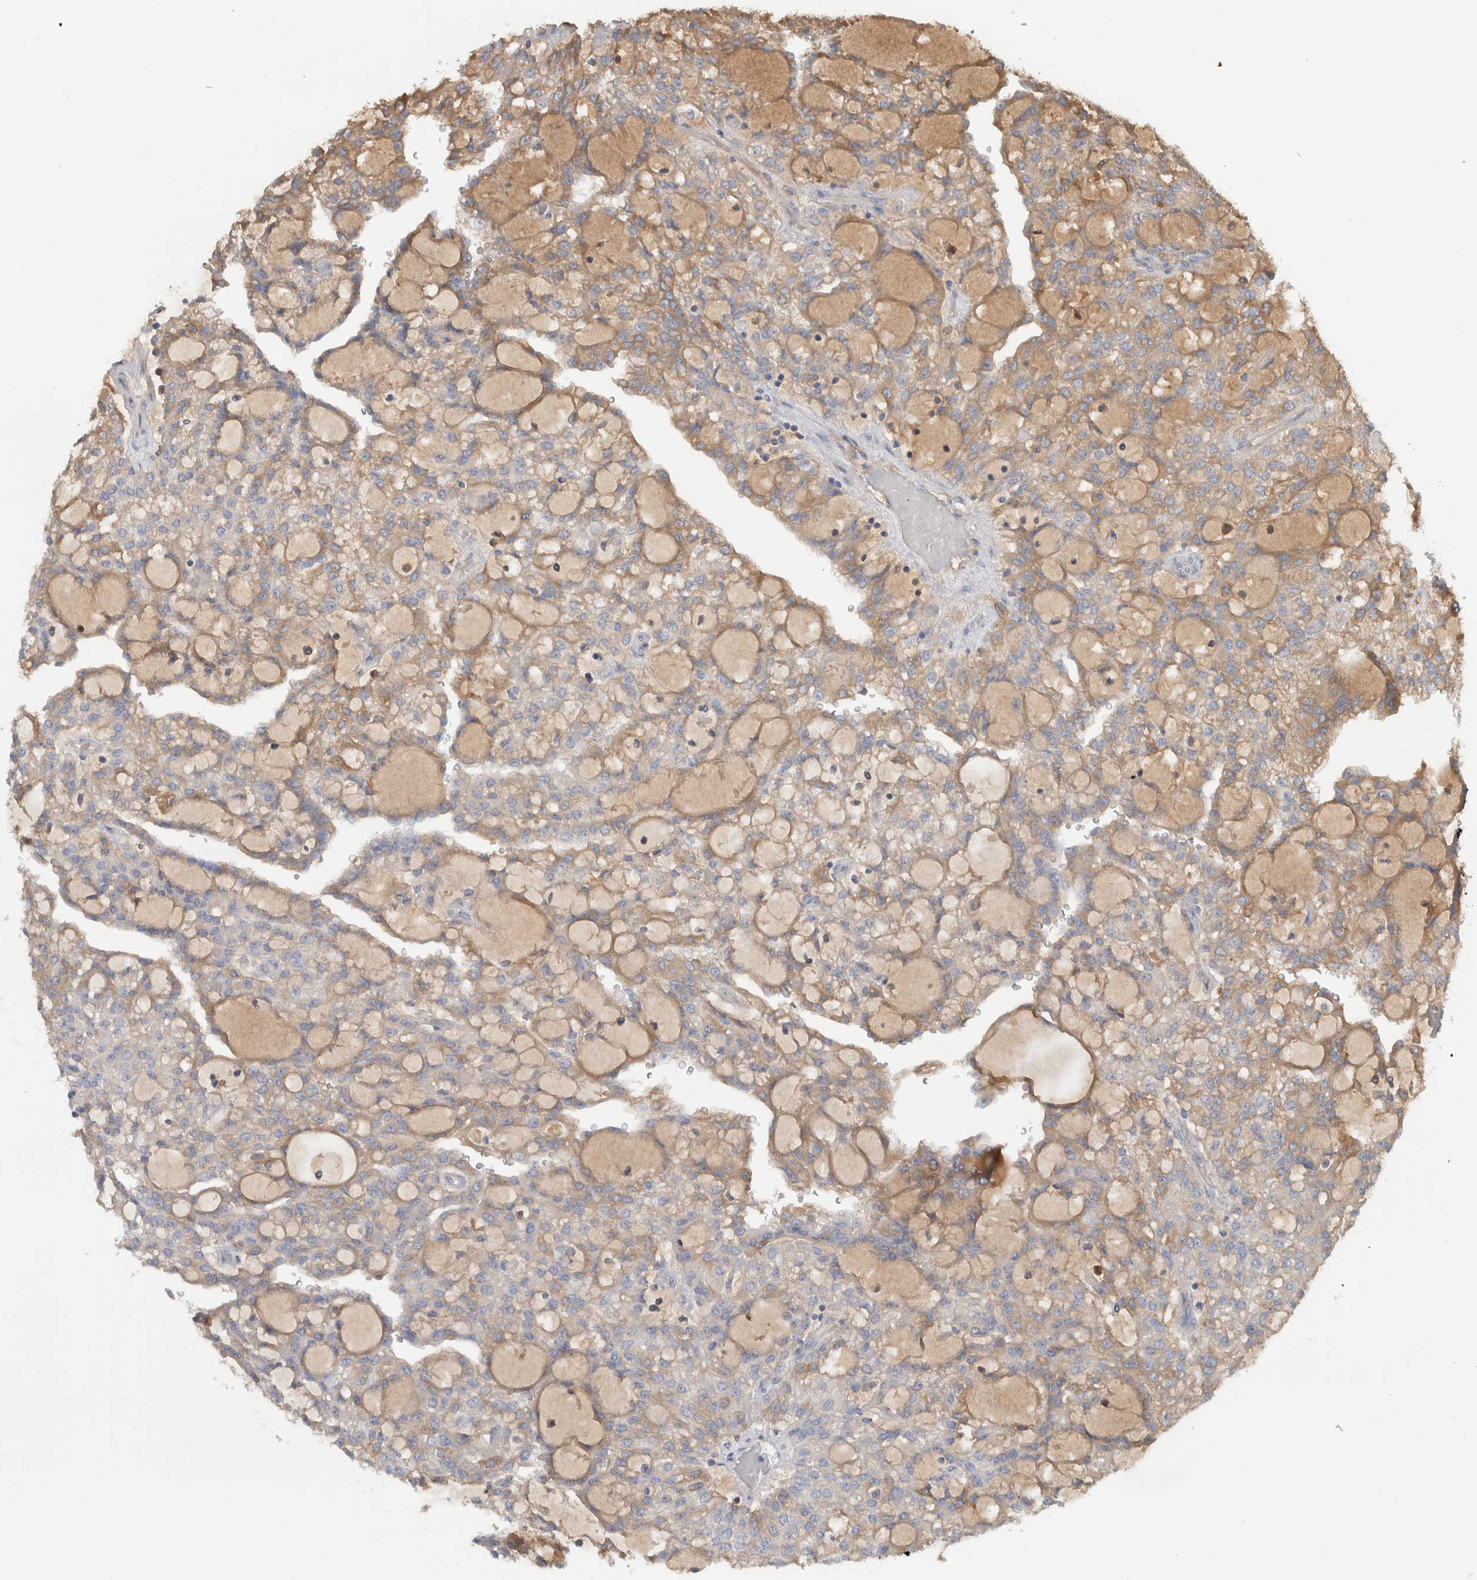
{"staining": {"intensity": "weak", "quantity": "25%-75%", "location": "cytoplasmic/membranous"}, "tissue": "renal cancer", "cell_type": "Tumor cells", "image_type": "cancer", "snomed": [{"axis": "morphology", "description": "Adenocarcinoma, NOS"}, {"axis": "topography", "description": "Kidney"}], "caption": "Human adenocarcinoma (renal) stained for a protein (brown) demonstrates weak cytoplasmic/membranous positive staining in about 25%-75% of tumor cells.", "gene": "CFI", "patient": {"sex": "male", "age": 63}}